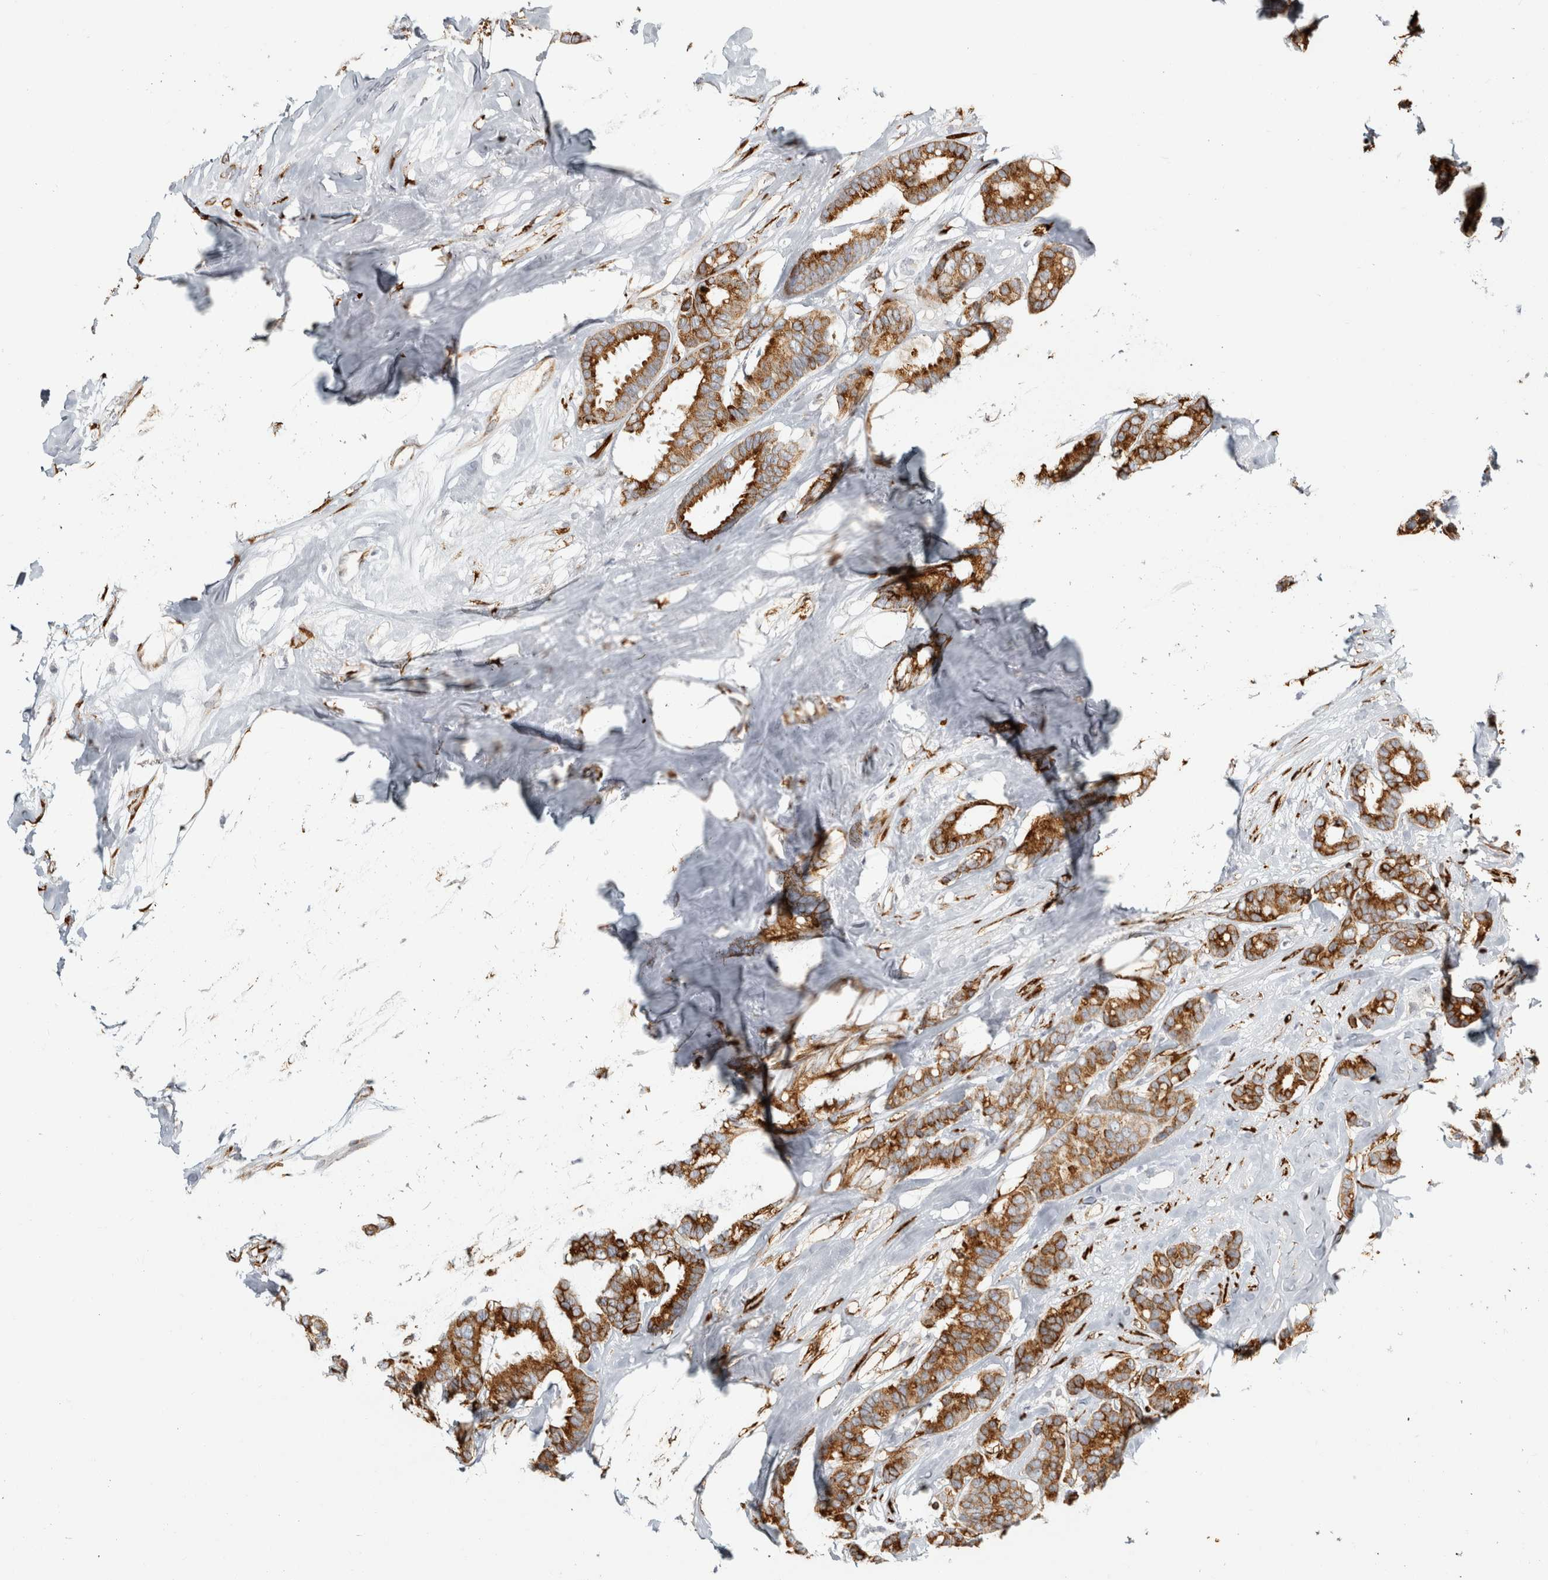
{"staining": {"intensity": "moderate", "quantity": ">75%", "location": "cytoplasmic/membranous"}, "tissue": "breast cancer", "cell_type": "Tumor cells", "image_type": "cancer", "snomed": [{"axis": "morphology", "description": "Duct carcinoma"}, {"axis": "topography", "description": "Breast"}], "caption": "High-power microscopy captured an immunohistochemistry (IHC) histopathology image of breast invasive ductal carcinoma, revealing moderate cytoplasmic/membranous expression in about >75% of tumor cells.", "gene": "OSTN", "patient": {"sex": "female", "age": 87}}